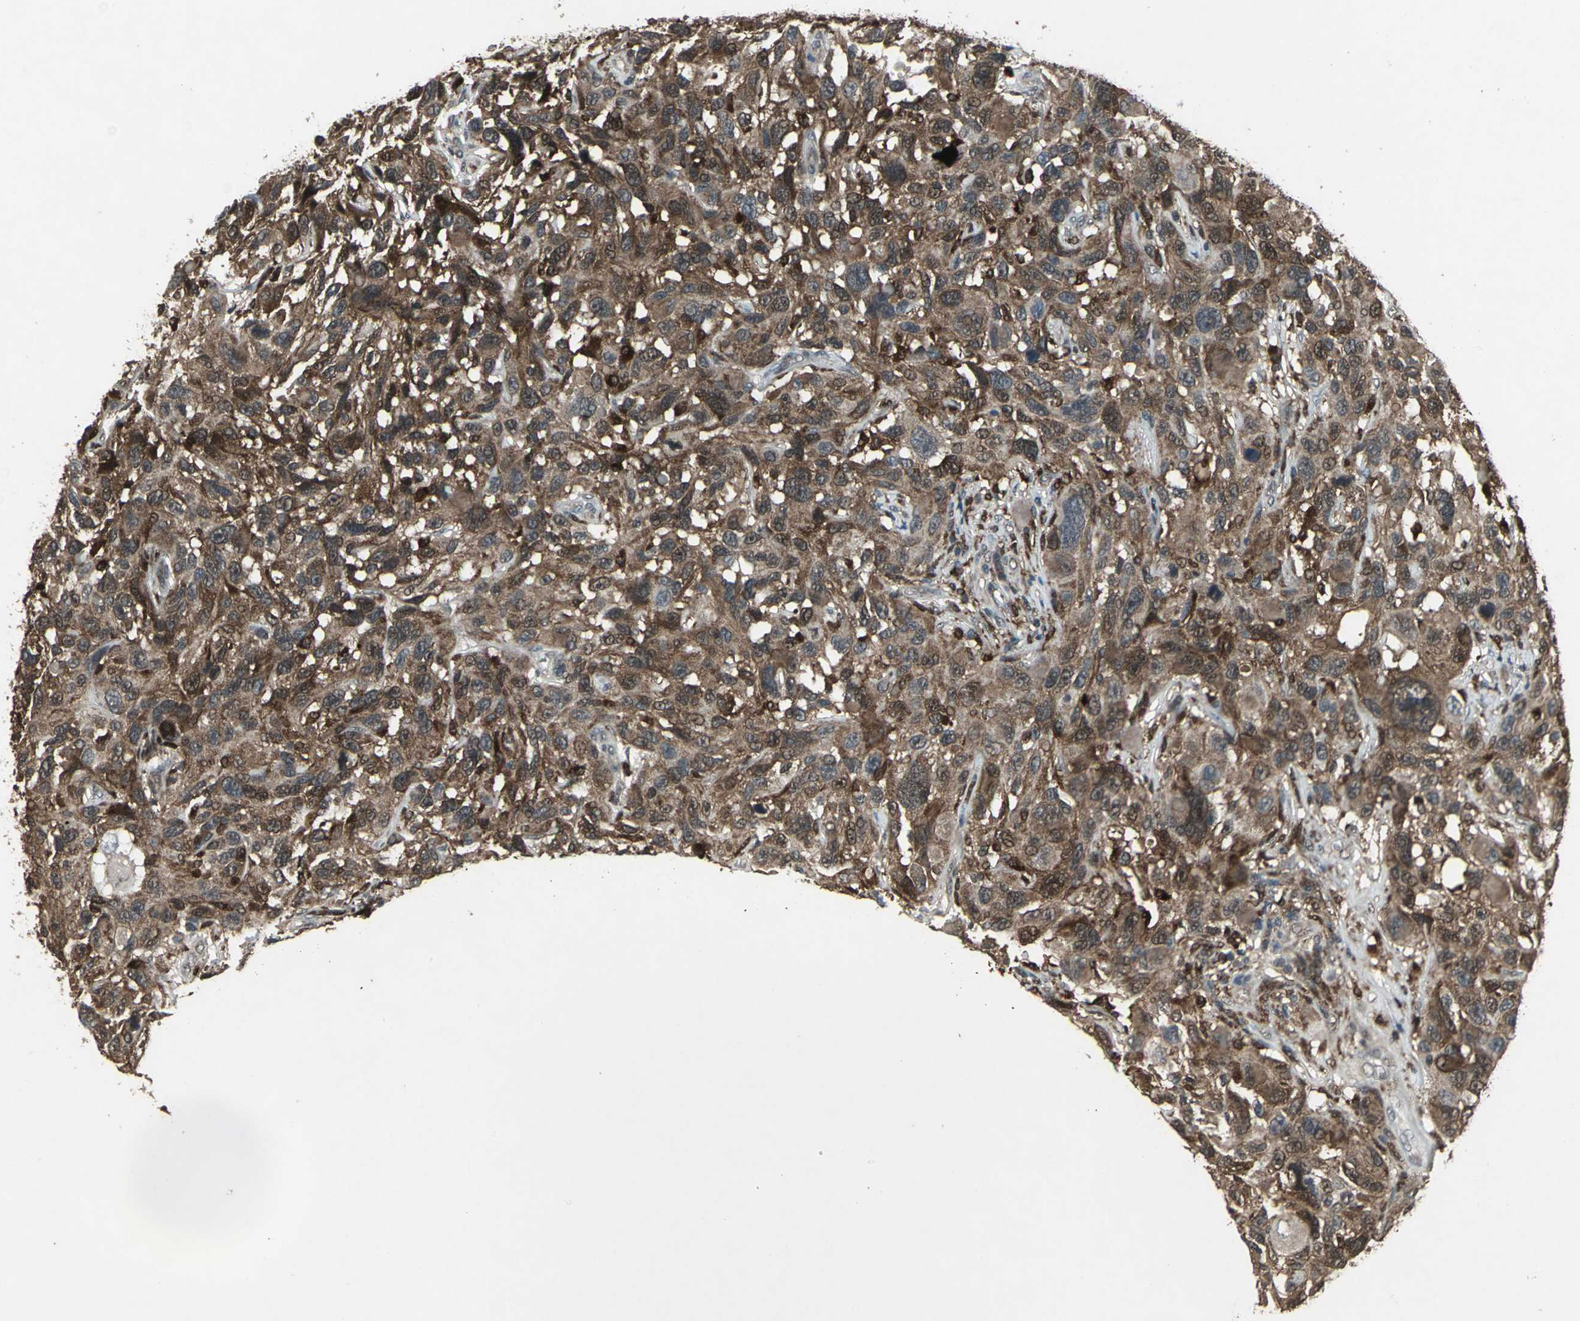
{"staining": {"intensity": "strong", "quantity": ">75%", "location": "cytoplasmic/membranous"}, "tissue": "melanoma", "cell_type": "Tumor cells", "image_type": "cancer", "snomed": [{"axis": "morphology", "description": "Malignant melanoma, NOS"}, {"axis": "topography", "description": "Skin"}], "caption": "Strong cytoplasmic/membranous staining is appreciated in approximately >75% of tumor cells in melanoma.", "gene": "PYCARD", "patient": {"sex": "male", "age": 53}}